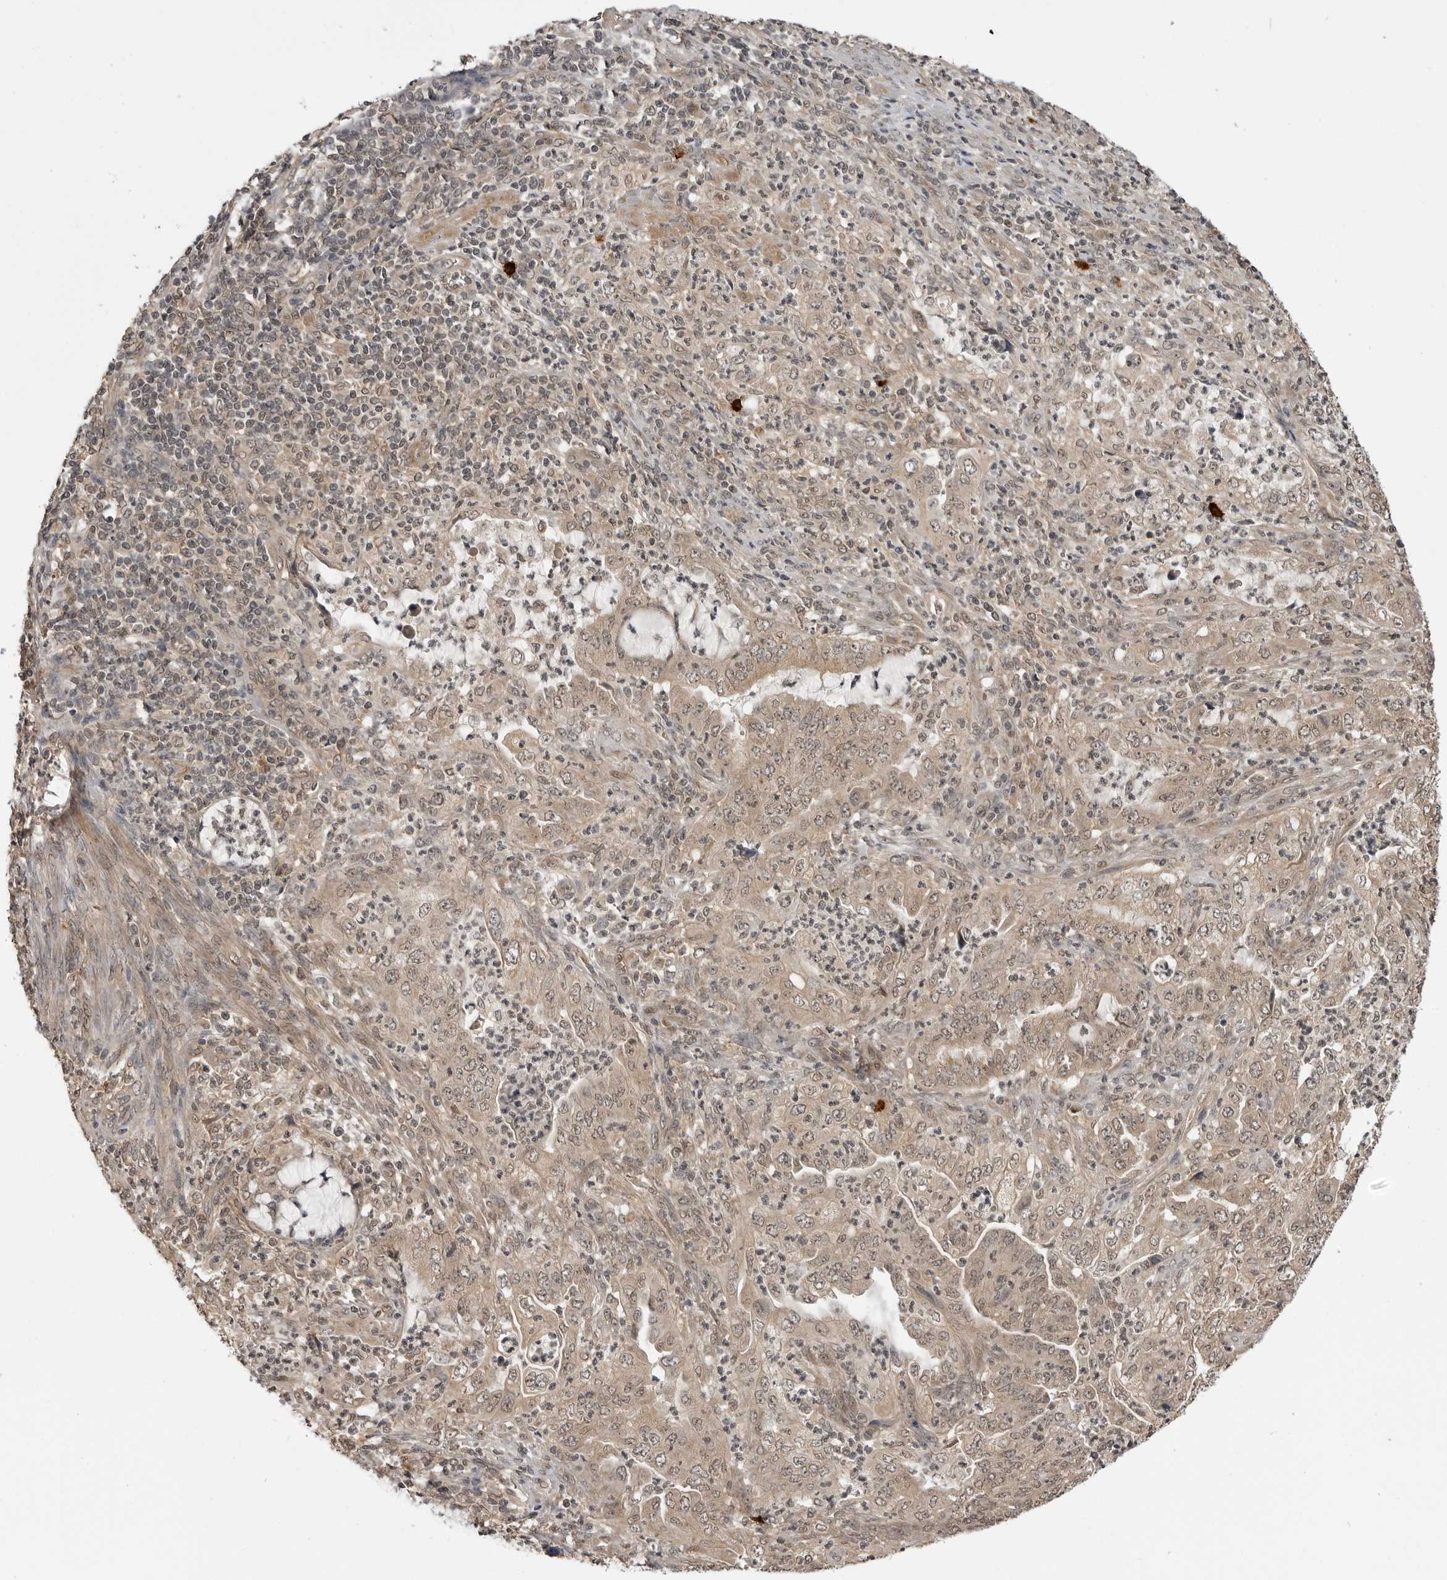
{"staining": {"intensity": "weak", "quantity": ">75%", "location": "cytoplasmic/membranous,nuclear"}, "tissue": "endometrial cancer", "cell_type": "Tumor cells", "image_type": "cancer", "snomed": [{"axis": "morphology", "description": "Adenocarcinoma, NOS"}, {"axis": "topography", "description": "Endometrium"}], "caption": "Immunohistochemistry staining of adenocarcinoma (endometrial), which displays low levels of weak cytoplasmic/membranous and nuclear positivity in about >75% of tumor cells indicating weak cytoplasmic/membranous and nuclear protein staining. The staining was performed using DAB (brown) for protein detection and nuclei were counterstained in hematoxylin (blue).", "gene": "IL24", "patient": {"sex": "female", "age": 51}}